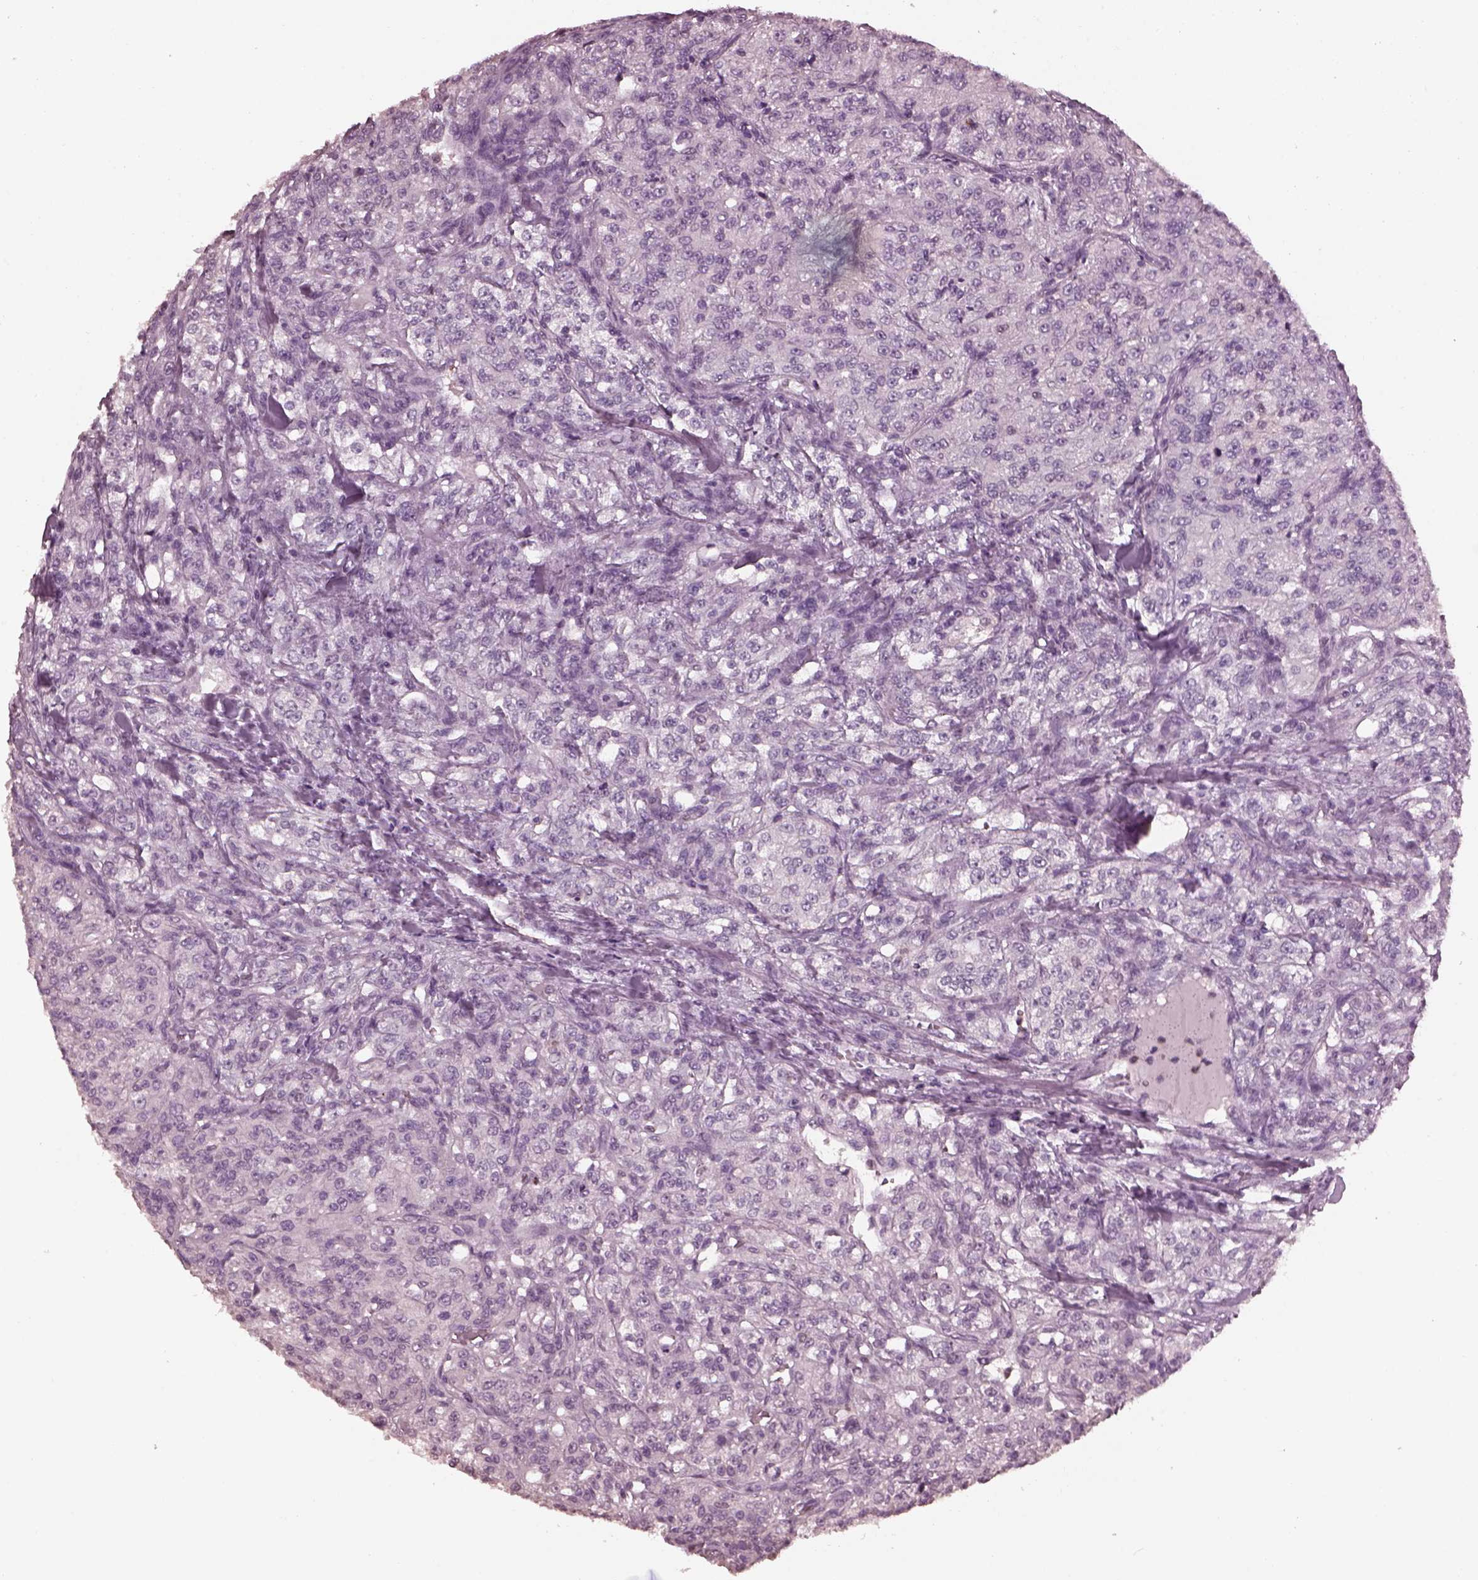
{"staining": {"intensity": "negative", "quantity": "none", "location": "none"}, "tissue": "renal cancer", "cell_type": "Tumor cells", "image_type": "cancer", "snomed": [{"axis": "morphology", "description": "Adenocarcinoma, NOS"}, {"axis": "topography", "description": "Kidney"}], "caption": "Renal cancer (adenocarcinoma) was stained to show a protein in brown. There is no significant expression in tumor cells.", "gene": "TSKS", "patient": {"sex": "female", "age": 63}}